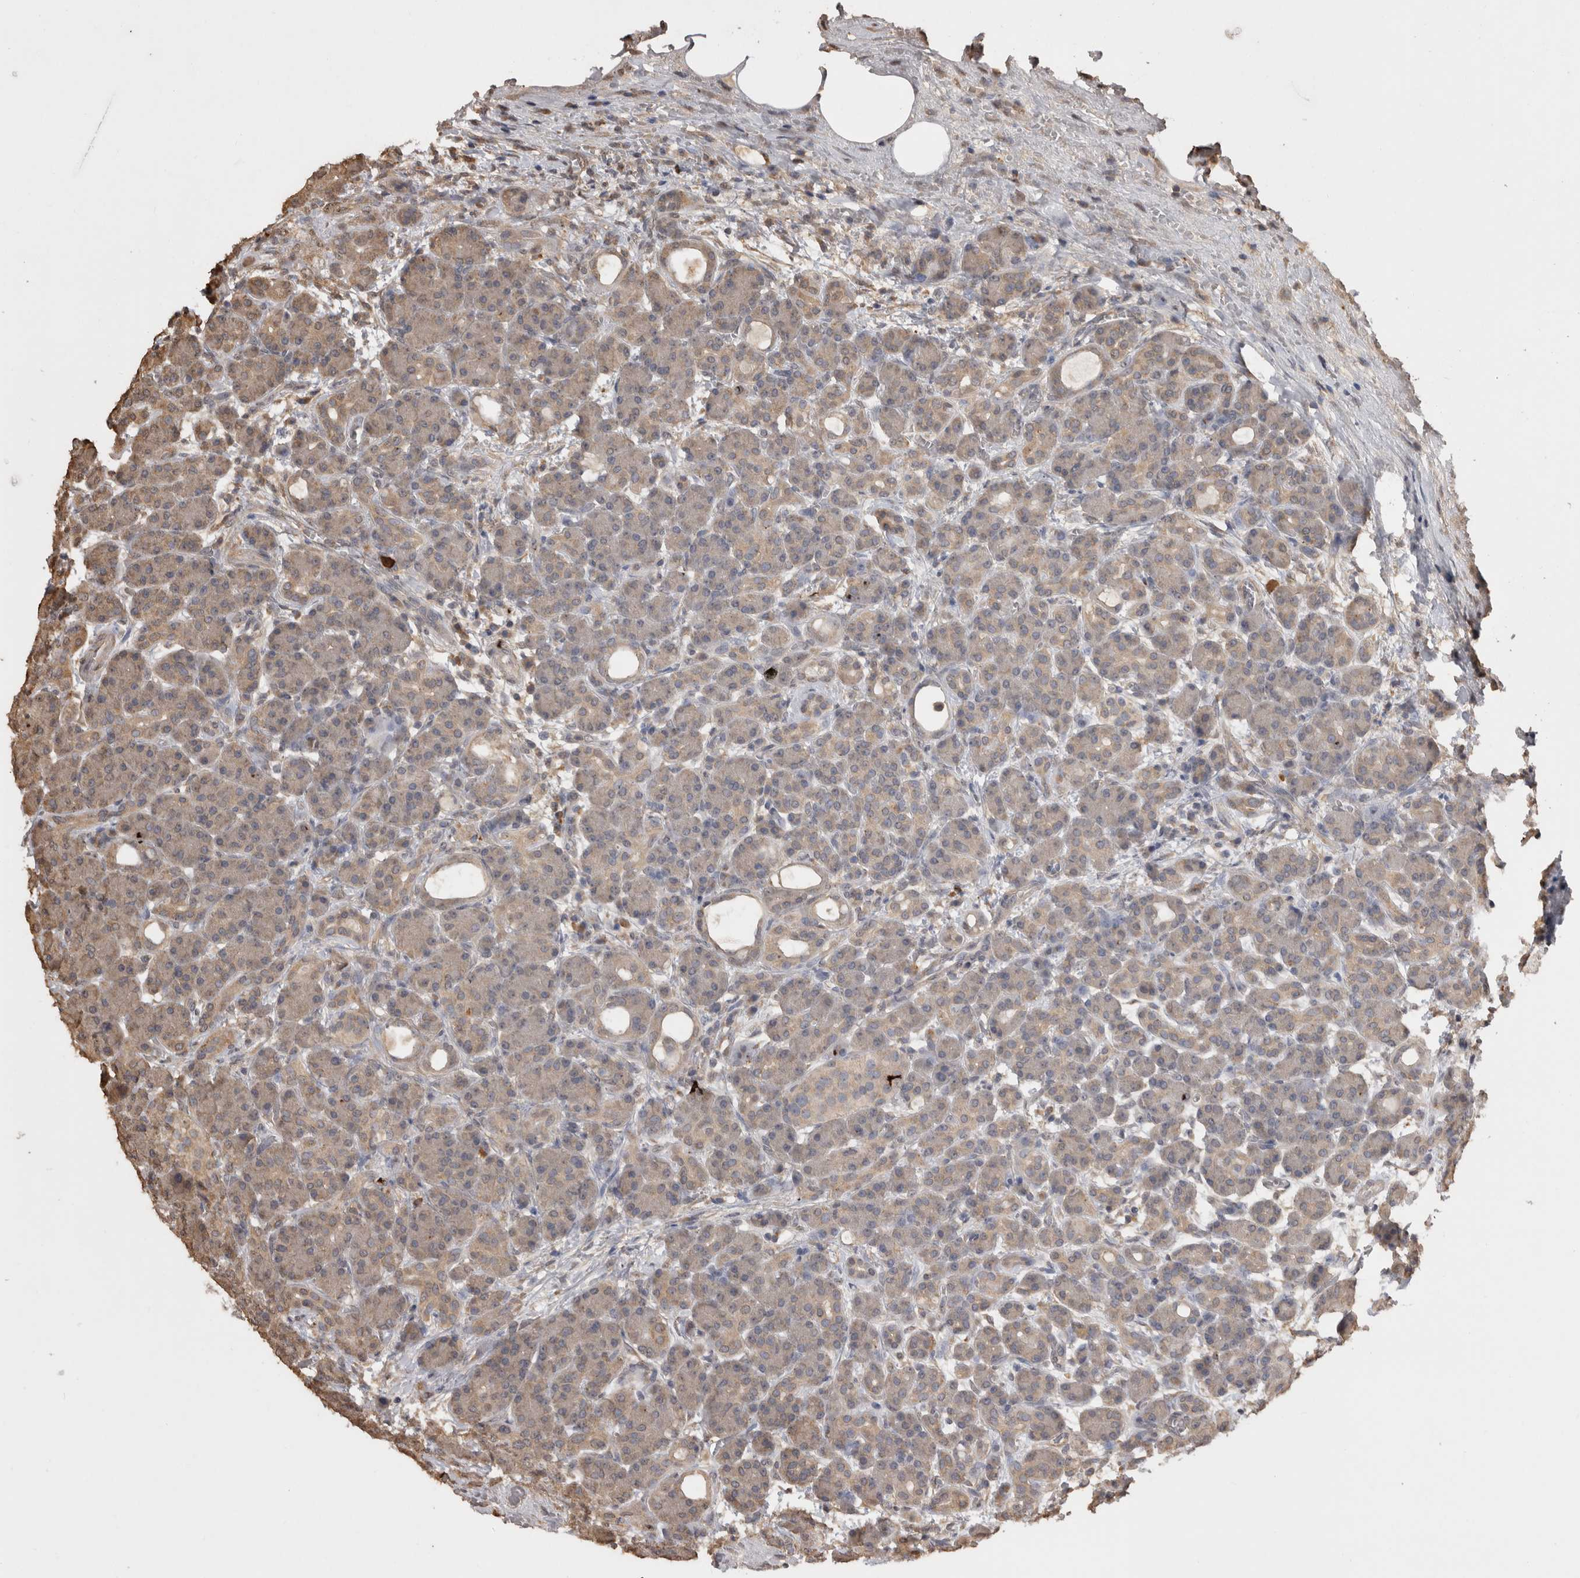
{"staining": {"intensity": "weak", "quantity": "25%-75%", "location": "cytoplasmic/membranous"}, "tissue": "pancreas", "cell_type": "Exocrine glandular cells", "image_type": "normal", "snomed": [{"axis": "morphology", "description": "Normal tissue, NOS"}, {"axis": "topography", "description": "Pancreas"}], "caption": "Protein staining of unremarkable pancreas displays weak cytoplasmic/membranous positivity in about 25%-75% of exocrine glandular cells. The staining was performed using DAB (3,3'-diaminobenzidine) to visualize the protein expression in brown, while the nuclei were stained in blue with hematoxylin (Magnification: 20x).", "gene": "SOCS5", "patient": {"sex": "male", "age": 63}}